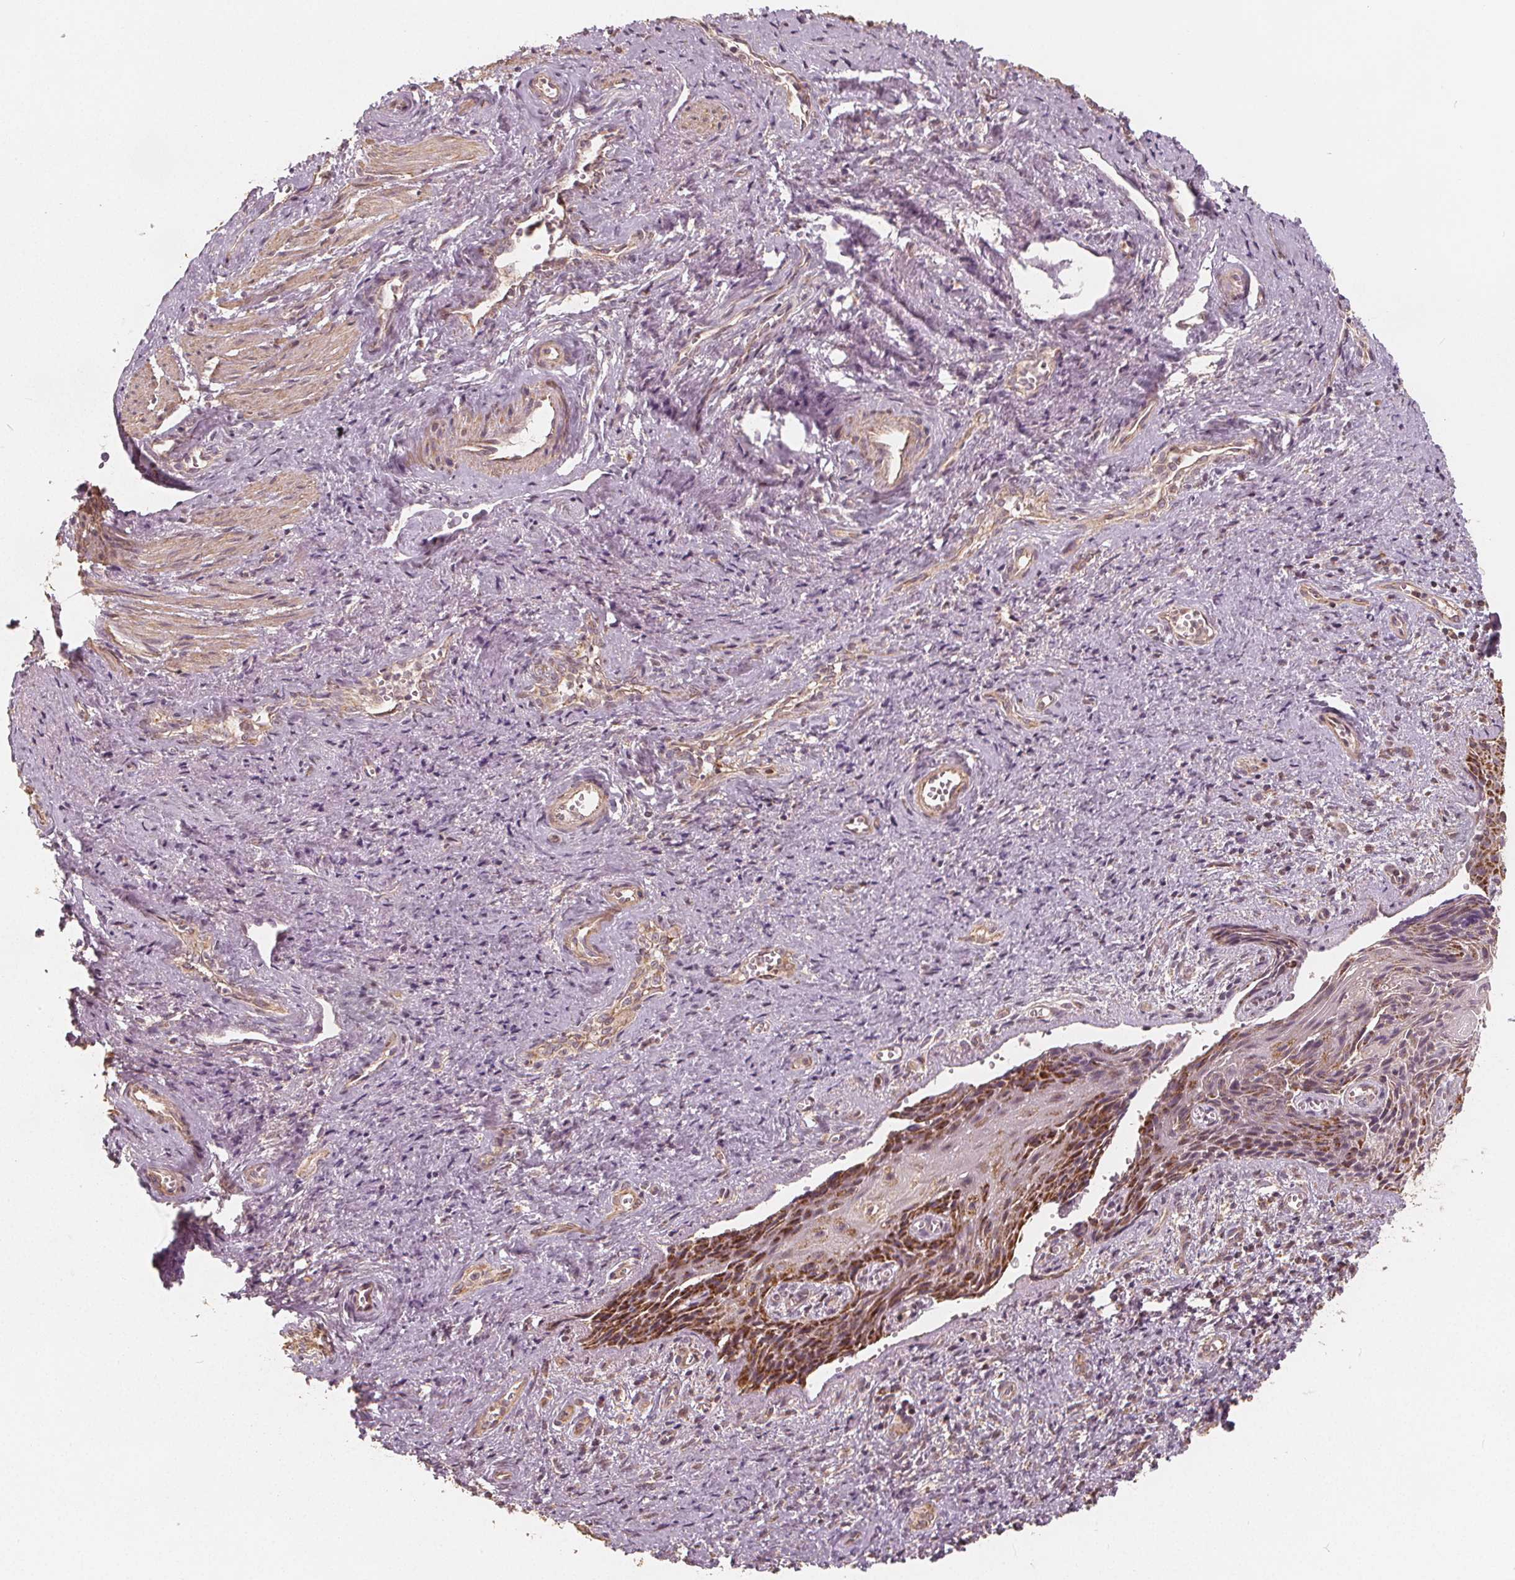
{"staining": {"intensity": "moderate", "quantity": "25%-75%", "location": "cytoplasmic/membranous"}, "tissue": "cervical cancer", "cell_type": "Tumor cells", "image_type": "cancer", "snomed": [{"axis": "morphology", "description": "Squamous cell carcinoma, NOS"}, {"axis": "topography", "description": "Cervix"}], "caption": "There is medium levels of moderate cytoplasmic/membranous staining in tumor cells of cervical squamous cell carcinoma, as demonstrated by immunohistochemical staining (brown color).", "gene": "PEX26", "patient": {"sex": "female", "age": 30}}